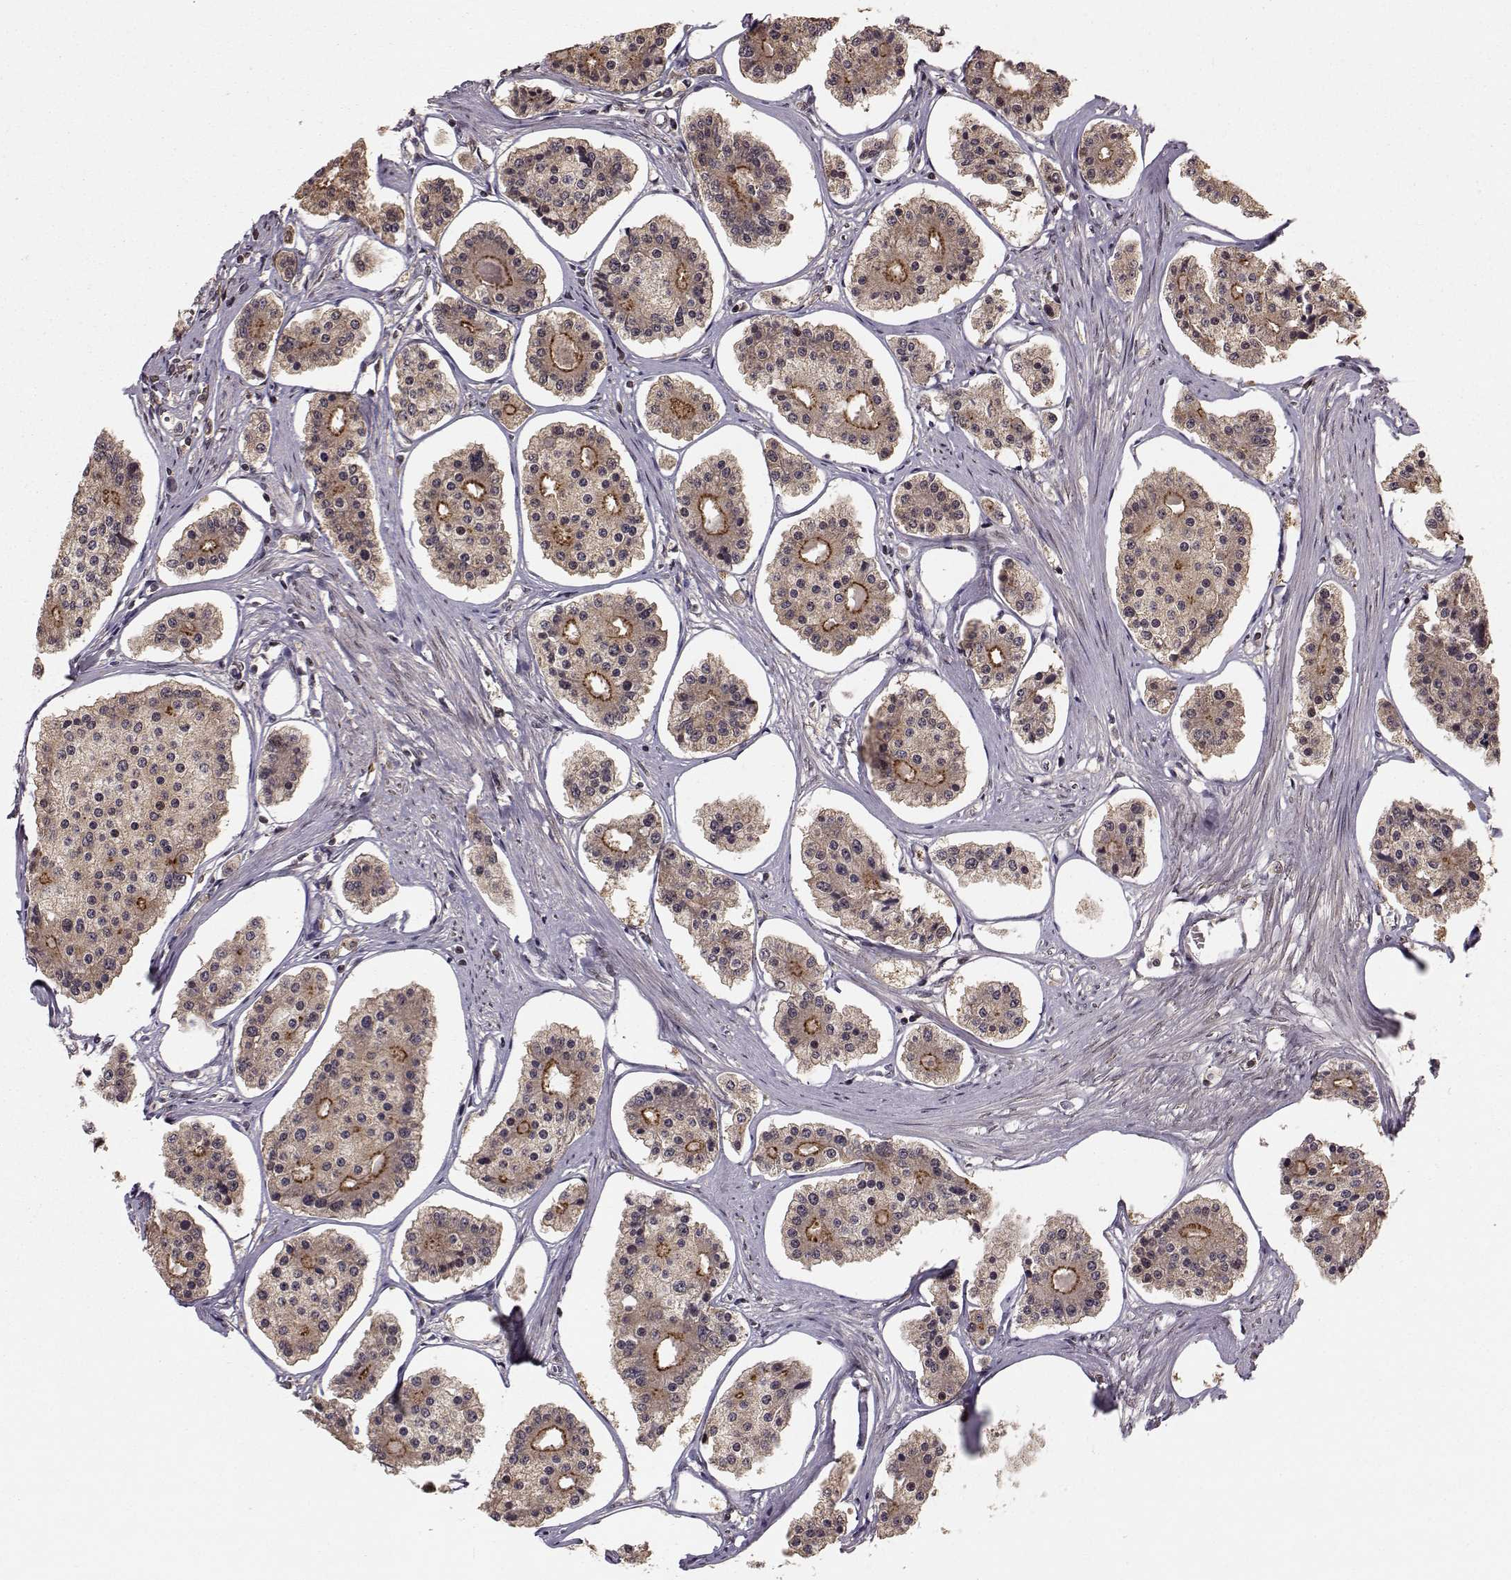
{"staining": {"intensity": "strong", "quantity": "<25%", "location": "cytoplasmic/membranous"}, "tissue": "carcinoid", "cell_type": "Tumor cells", "image_type": "cancer", "snomed": [{"axis": "morphology", "description": "Carcinoid, malignant, NOS"}, {"axis": "topography", "description": "Small intestine"}], "caption": "Immunohistochemical staining of carcinoid (malignant) demonstrates strong cytoplasmic/membranous protein expression in about <25% of tumor cells. The staining was performed using DAB (3,3'-diaminobenzidine) to visualize the protein expression in brown, while the nuclei were stained in blue with hematoxylin (Magnification: 20x).", "gene": "PLEKHG3", "patient": {"sex": "female", "age": 65}}